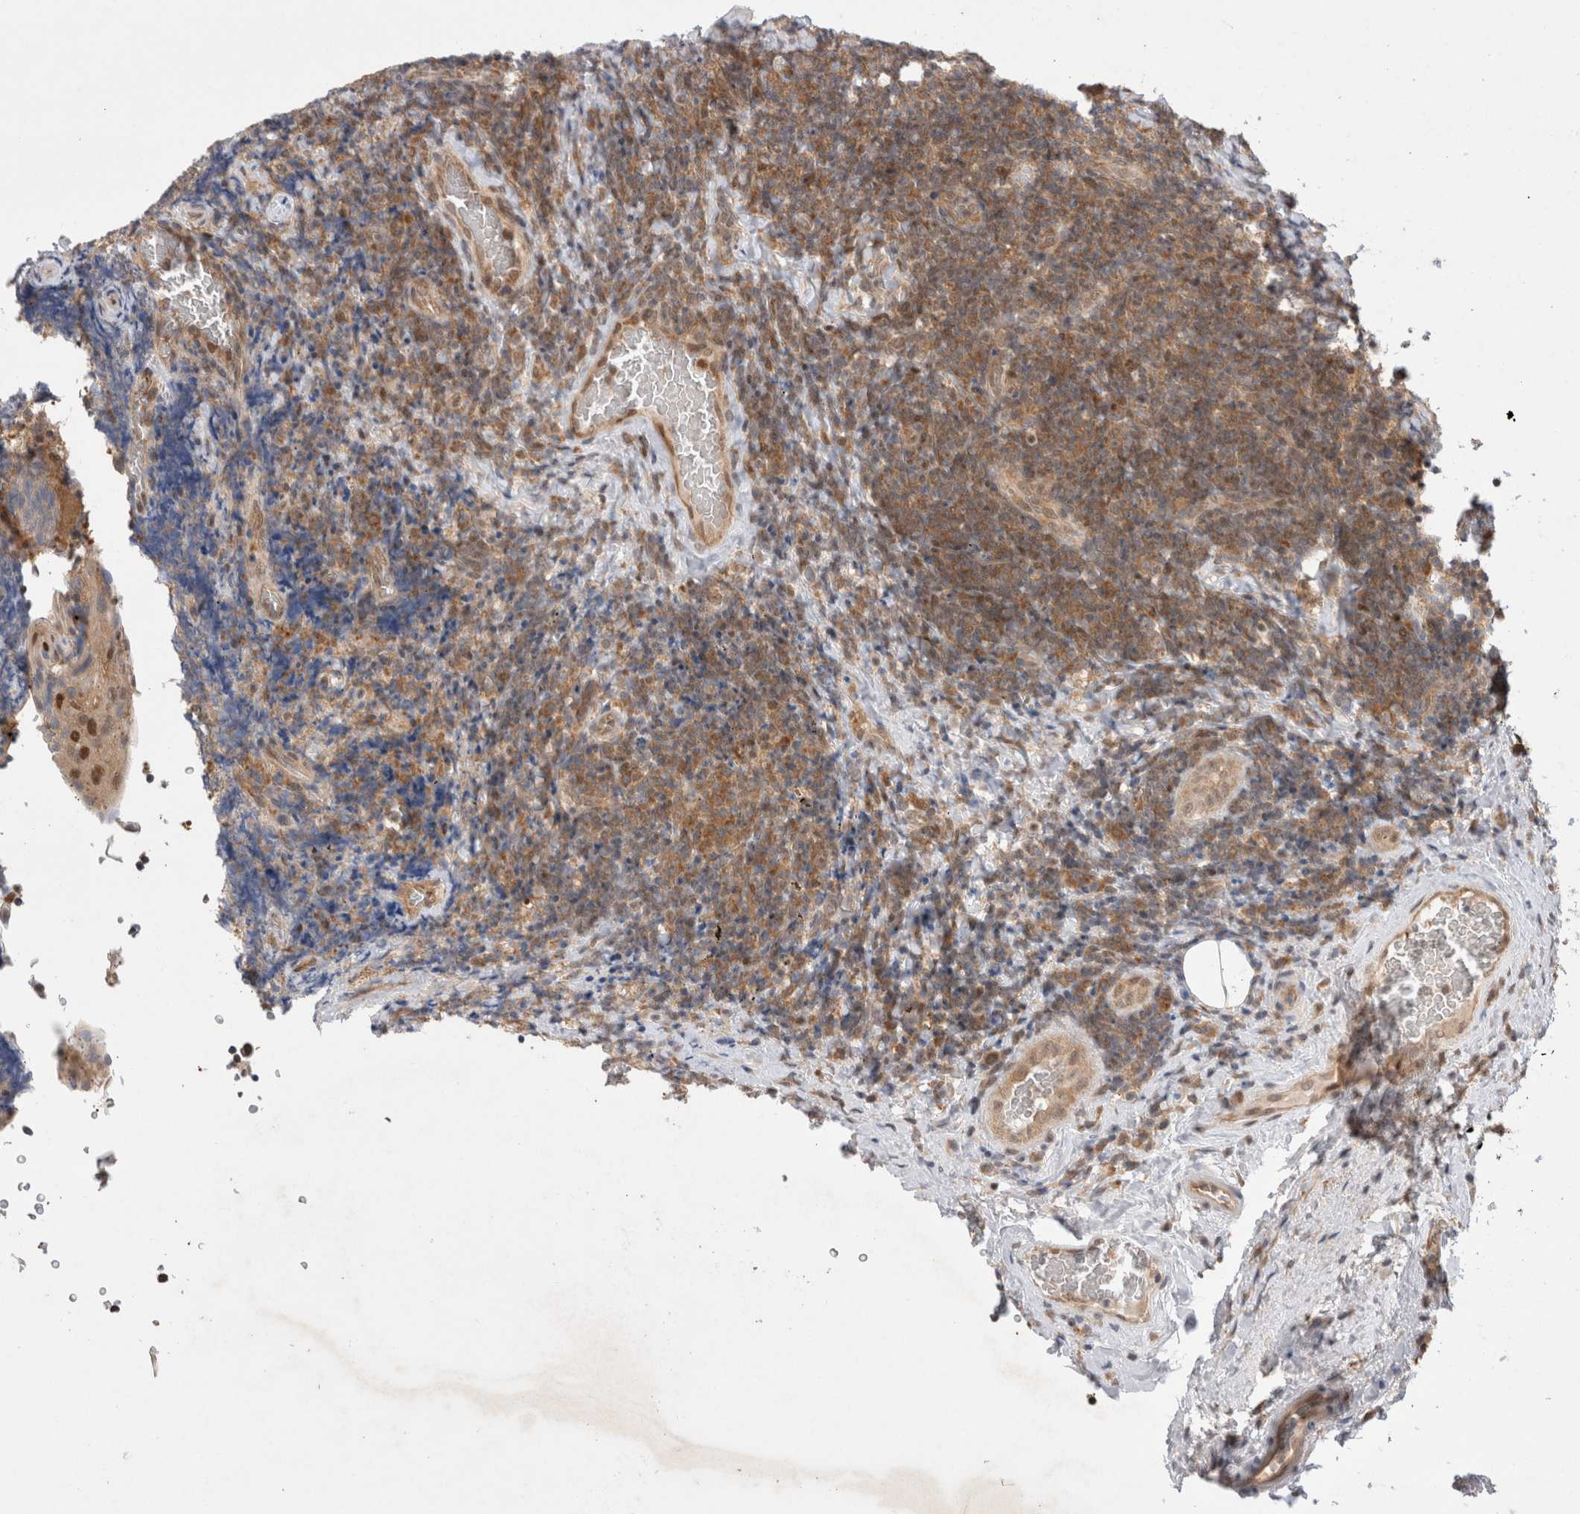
{"staining": {"intensity": "moderate", "quantity": ">75%", "location": "cytoplasmic/membranous"}, "tissue": "lymphoma", "cell_type": "Tumor cells", "image_type": "cancer", "snomed": [{"axis": "morphology", "description": "Malignant lymphoma, non-Hodgkin's type, High grade"}, {"axis": "topography", "description": "Tonsil"}], "caption": "An image of lymphoma stained for a protein reveals moderate cytoplasmic/membranous brown staining in tumor cells. (brown staining indicates protein expression, while blue staining denotes nuclei).", "gene": "EIF3E", "patient": {"sex": "female", "age": 36}}